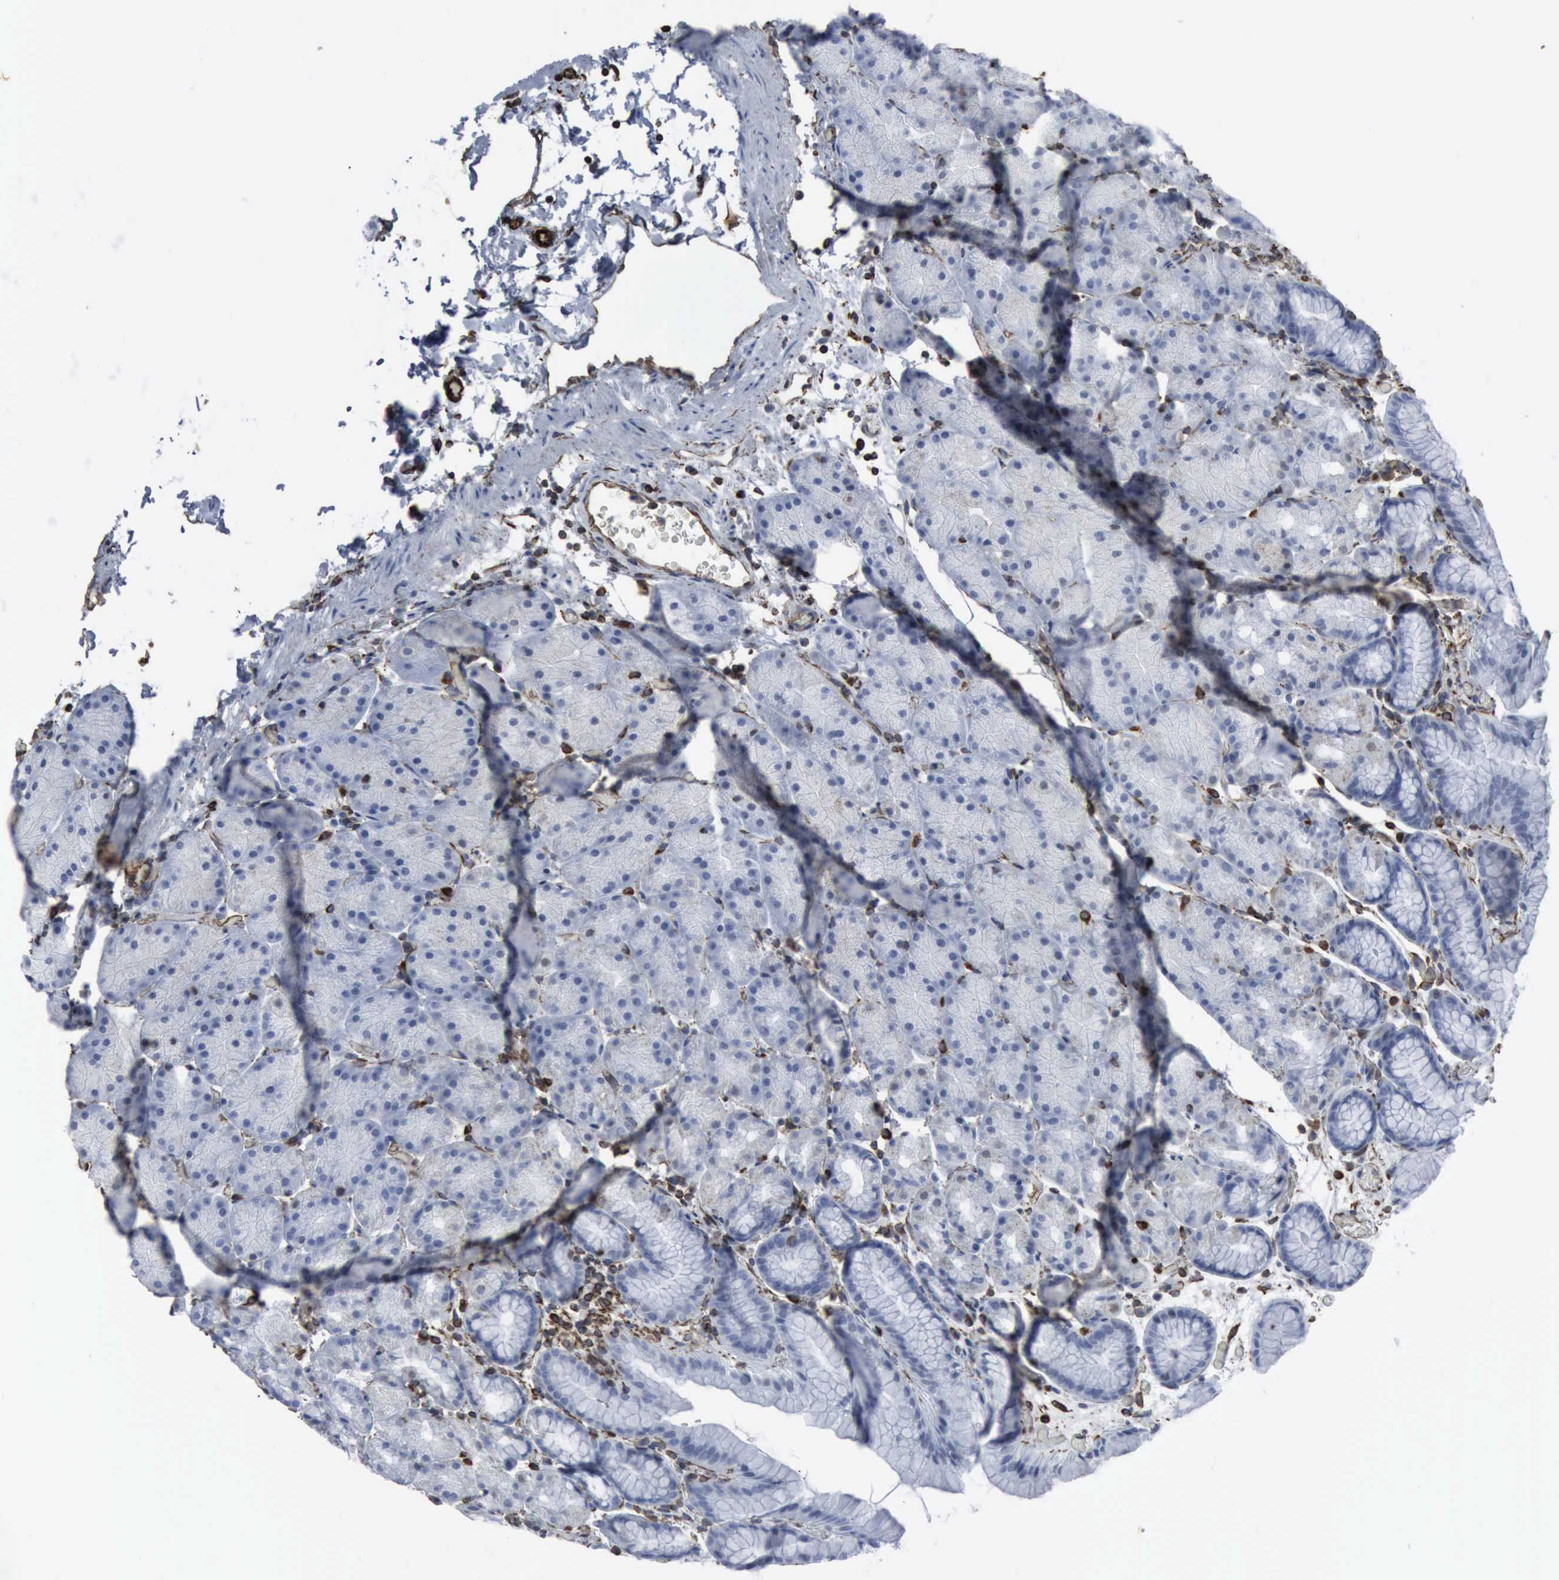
{"staining": {"intensity": "negative", "quantity": "none", "location": "none"}, "tissue": "stomach", "cell_type": "Glandular cells", "image_type": "normal", "snomed": [{"axis": "morphology", "description": "Normal tissue, NOS"}, {"axis": "topography", "description": "Stomach, upper"}], "caption": "This is a histopathology image of immunohistochemistry staining of unremarkable stomach, which shows no expression in glandular cells. (DAB (3,3'-diaminobenzidine) IHC, high magnification).", "gene": "CCNE1", "patient": {"sex": "male", "age": 47}}